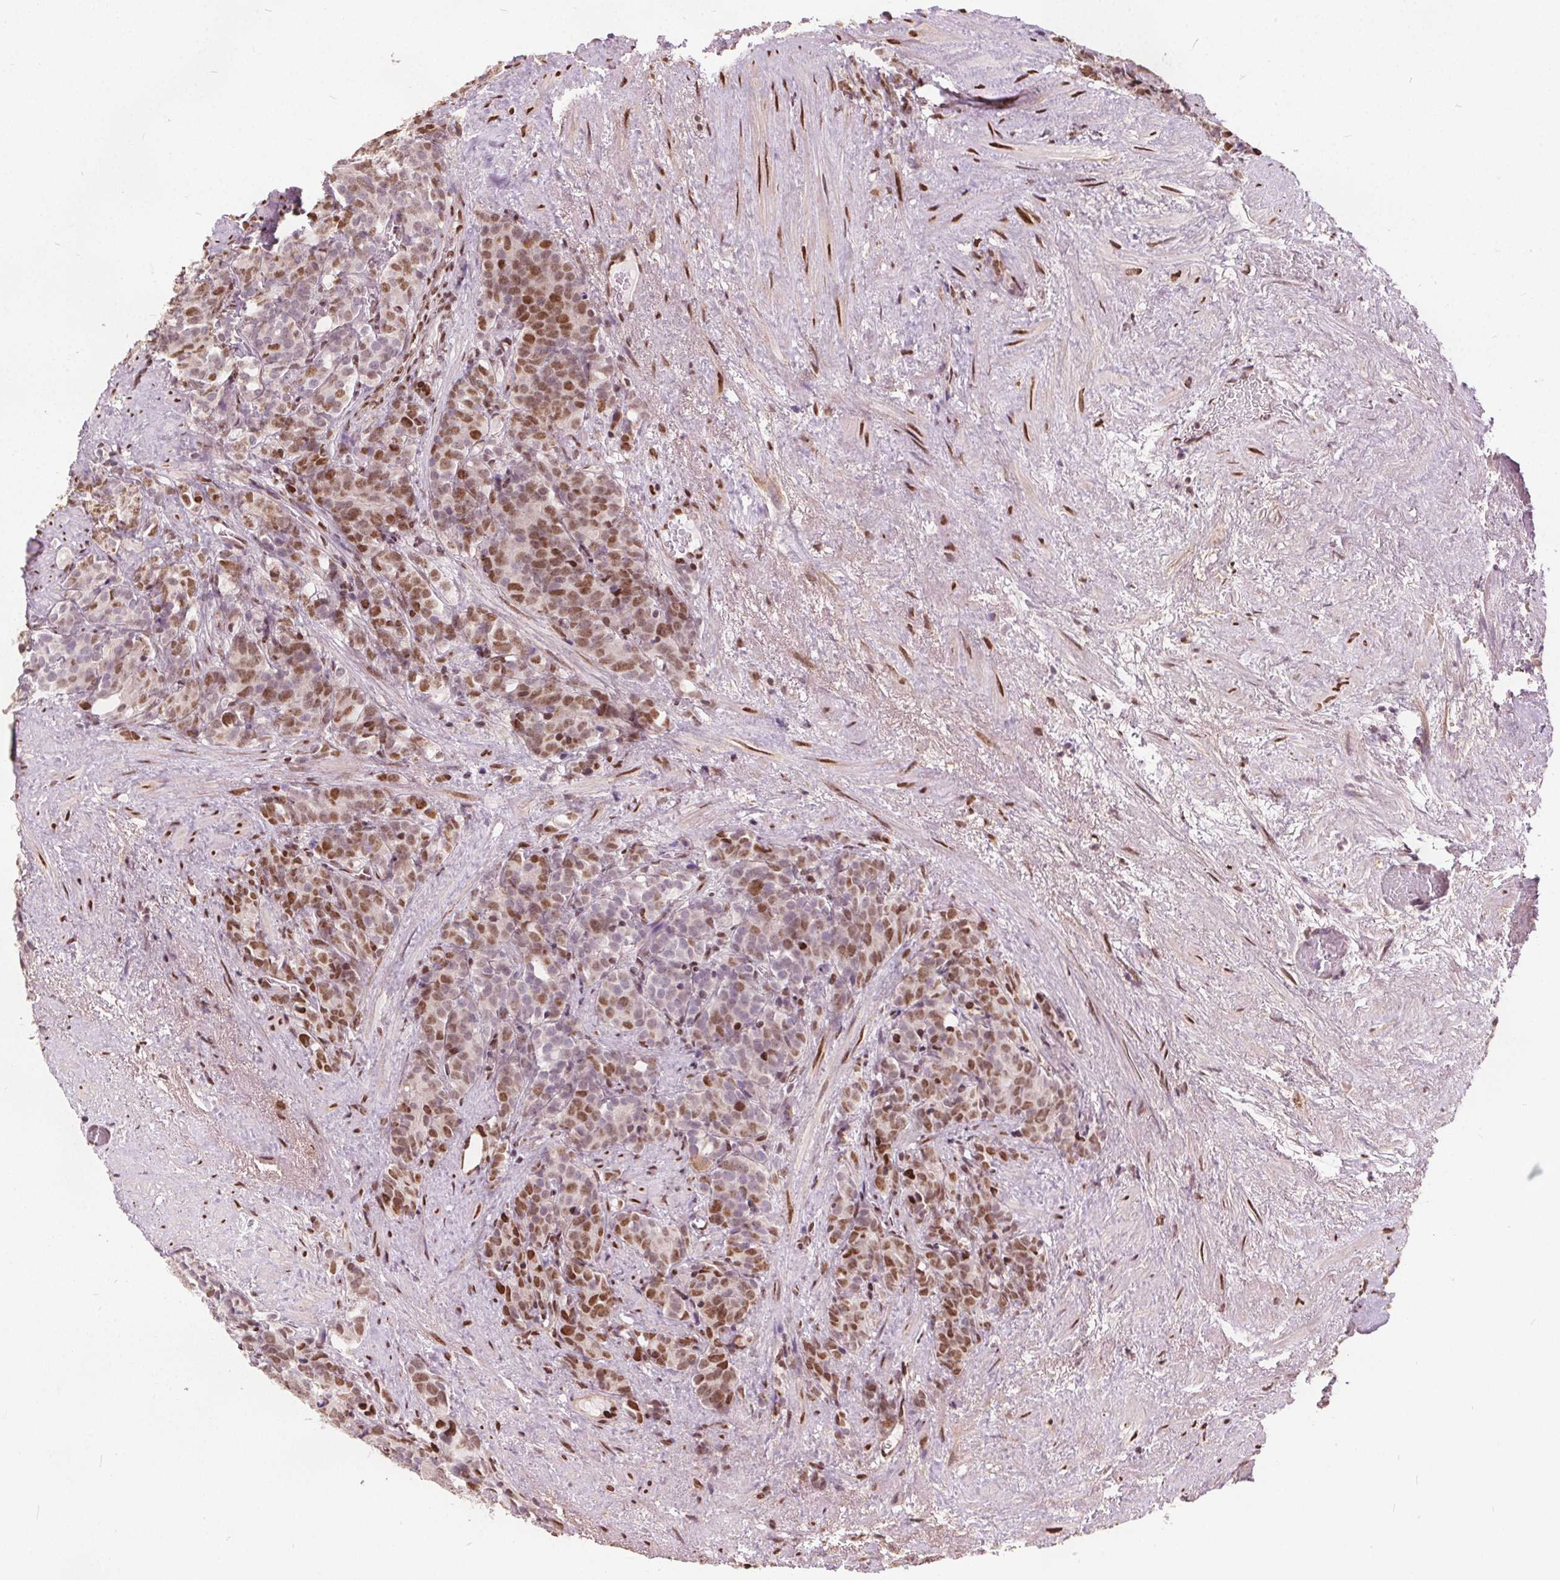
{"staining": {"intensity": "moderate", "quantity": "25%-75%", "location": "nuclear"}, "tissue": "prostate cancer", "cell_type": "Tumor cells", "image_type": "cancer", "snomed": [{"axis": "morphology", "description": "Adenocarcinoma, High grade"}, {"axis": "topography", "description": "Prostate"}], "caption": "Prostate cancer stained for a protein reveals moderate nuclear positivity in tumor cells. (brown staining indicates protein expression, while blue staining denotes nuclei).", "gene": "ISLR2", "patient": {"sex": "male", "age": 84}}